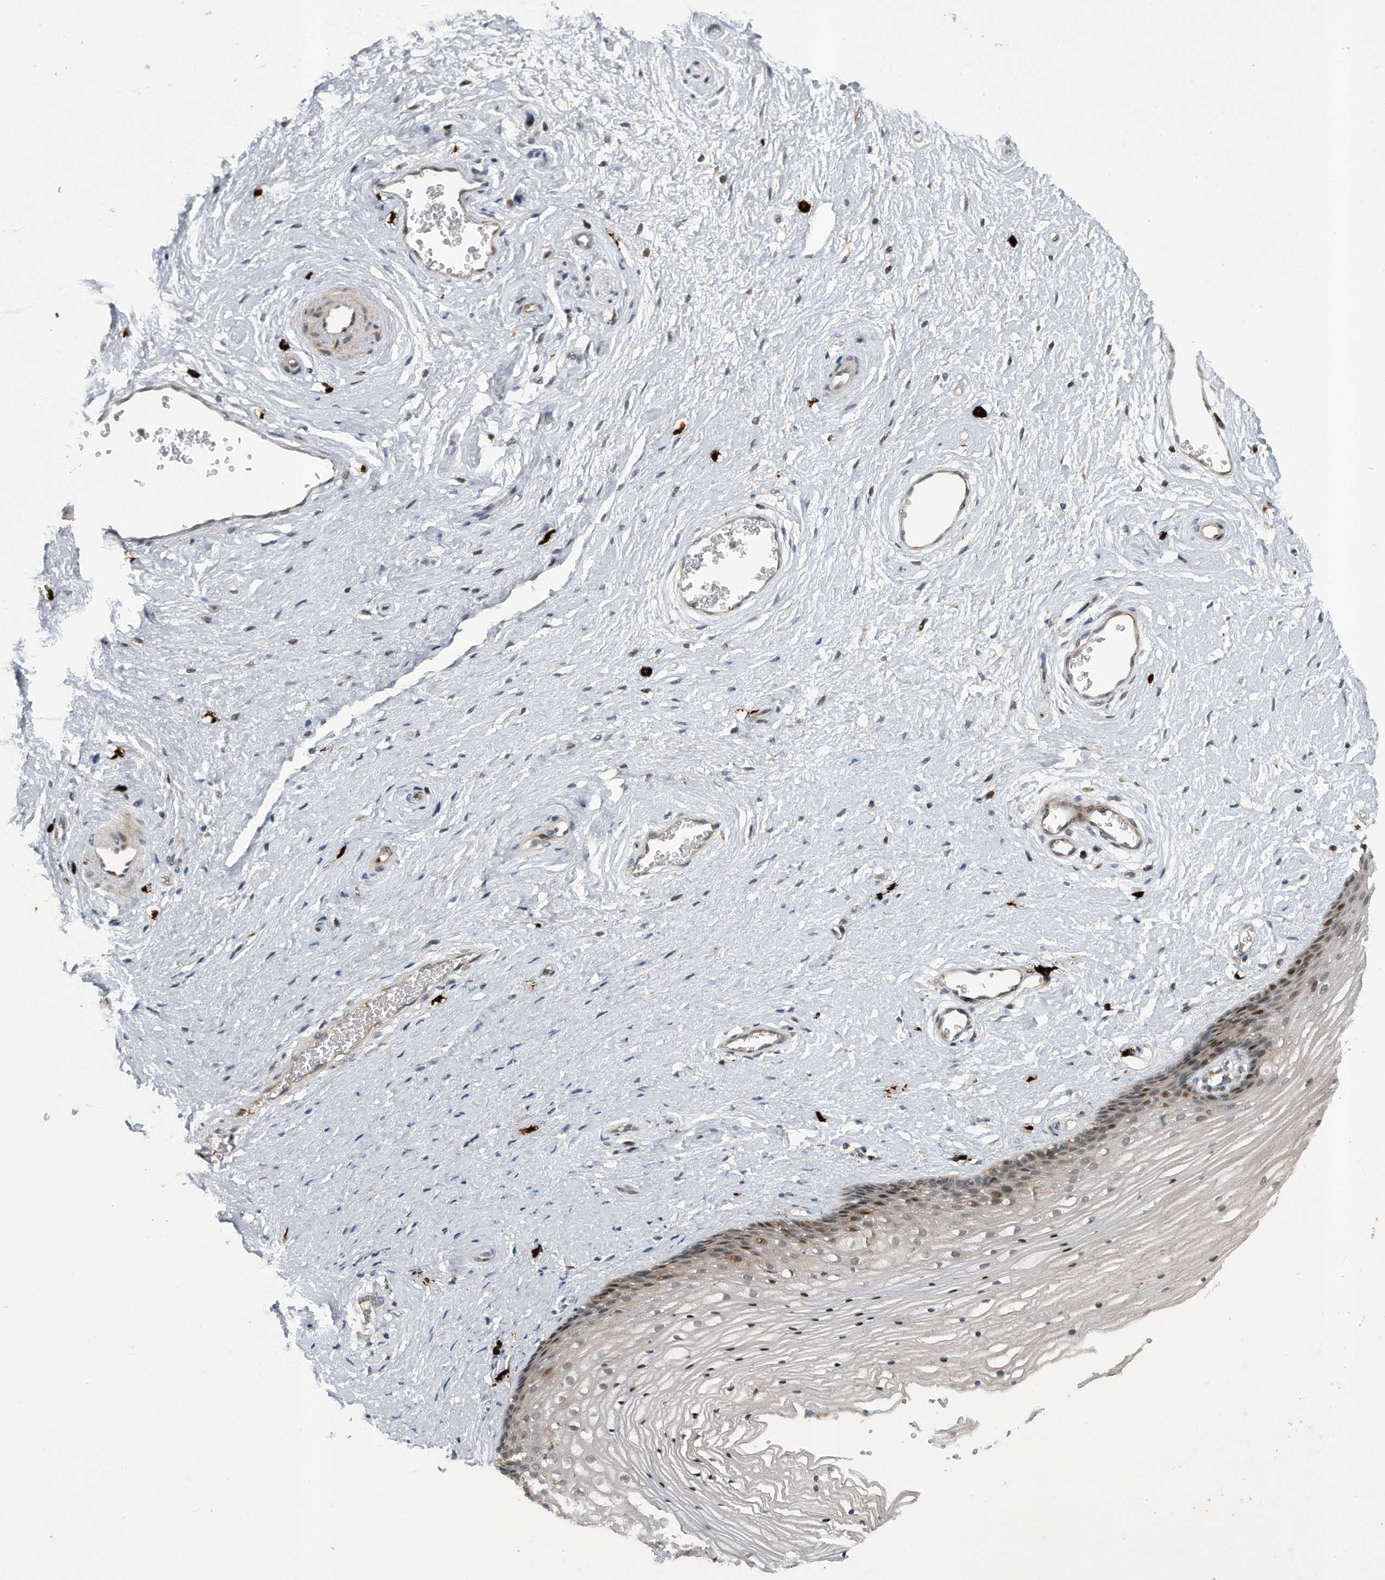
{"staining": {"intensity": "moderate", "quantity": "<25%", "location": "cytoplasmic/membranous"}, "tissue": "vagina", "cell_type": "Squamous epithelial cells", "image_type": "normal", "snomed": [{"axis": "morphology", "description": "Normal tissue, NOS"}, {"axis": "topography", "description": "Vagina"}], "caption": "Squamous epithelial cells reveal low levels of moderate cytoplasmic/membranous positivity in about <25% of cells in benign human vagina.", "gene": "PGBD2", "patient": {"sex": "female", "age": 46}}